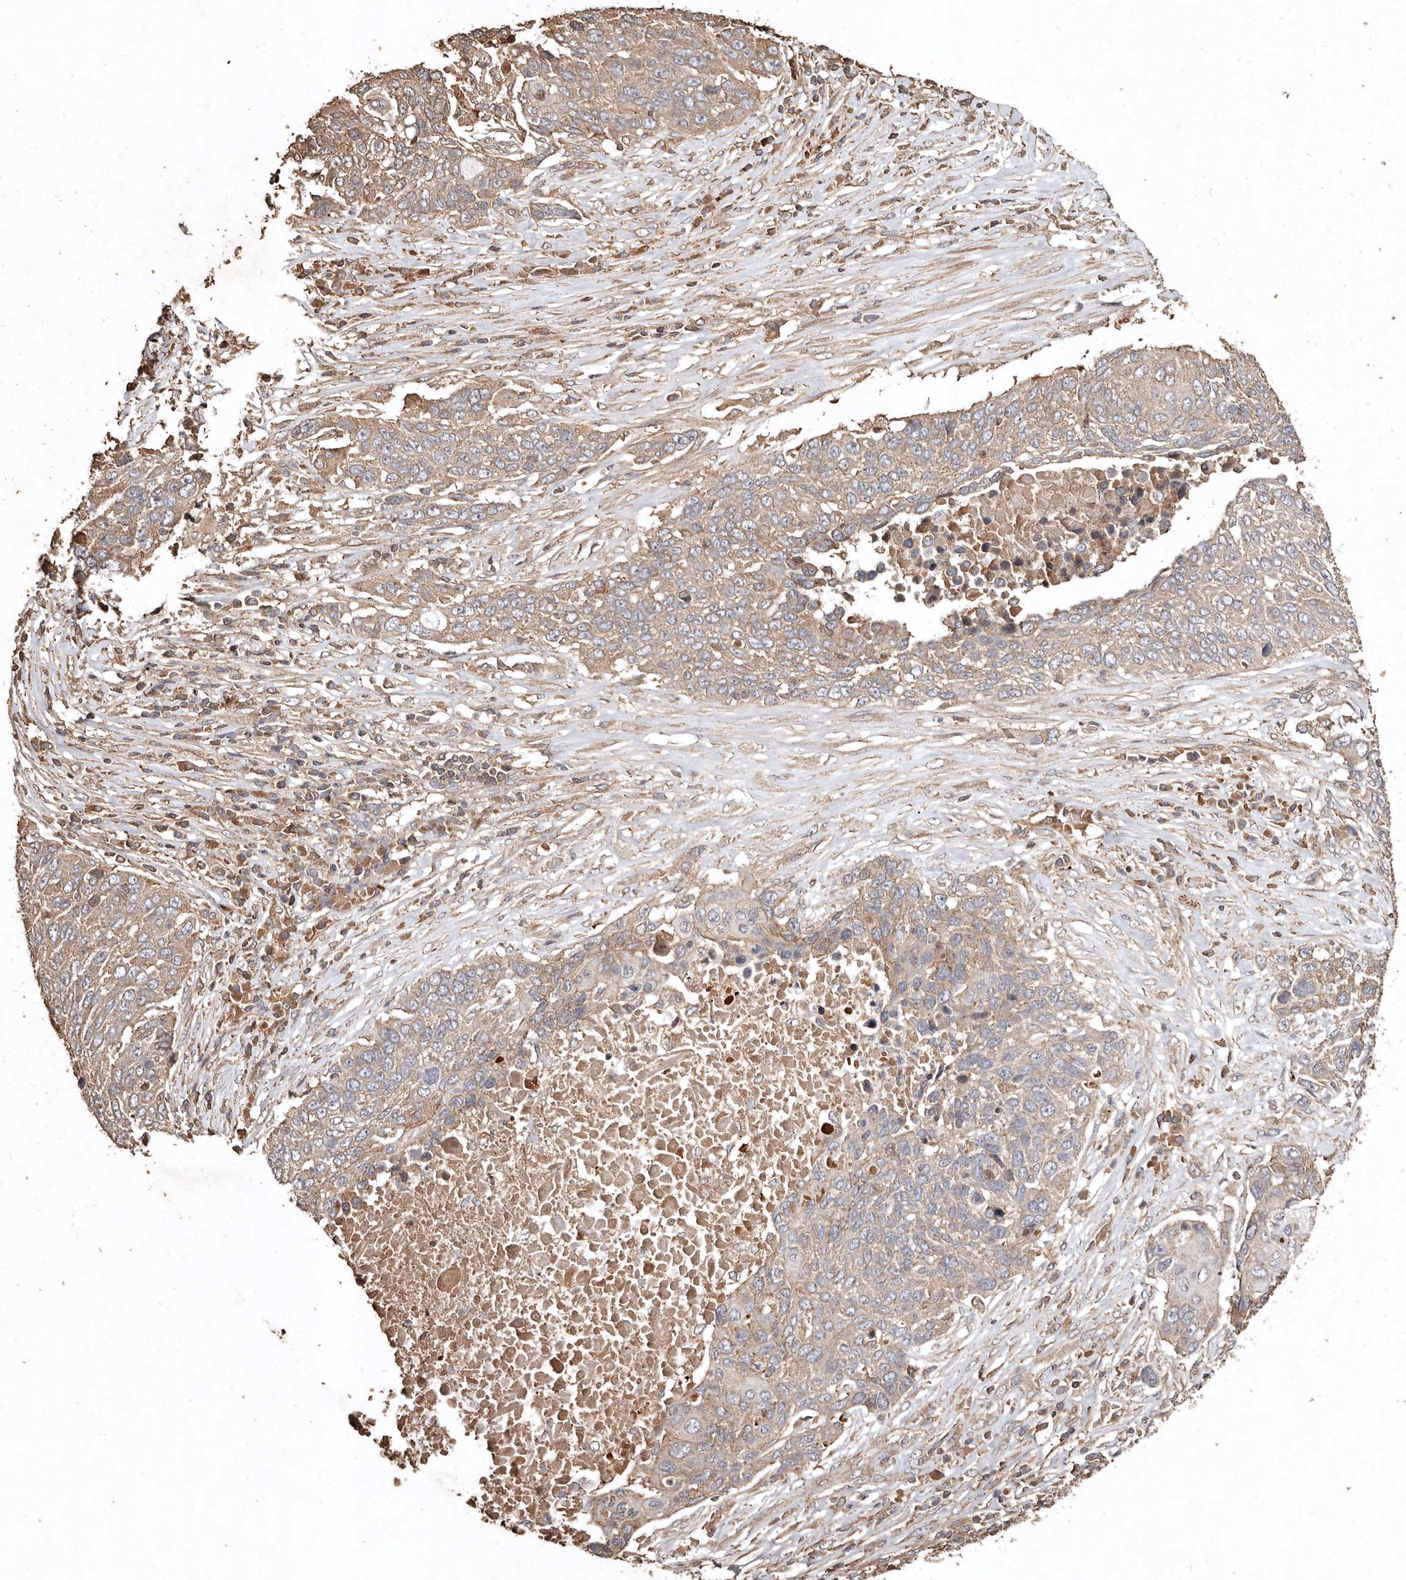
{"staining": {"intensity": "weak", "quantity": ">75%", "location": "cytoplasmic/membranous"}, "tissue": "lung cancer", "cell_type": "Tumor cells", "image_type": "cancer", "snomed": [{"axis": "morphology", "description": "Squamous cell carcinoma, NOS"}, {"axis": "topography", "description": "Lung"}], "caption": "About >75% of tumor cells in lung cancer exhibit weak cytoplasmic/membranous protein staining as visualized by brown immunohistochemical staining.", "gene": "FARS2", "patient": {"sex": "male", "age": 66}}